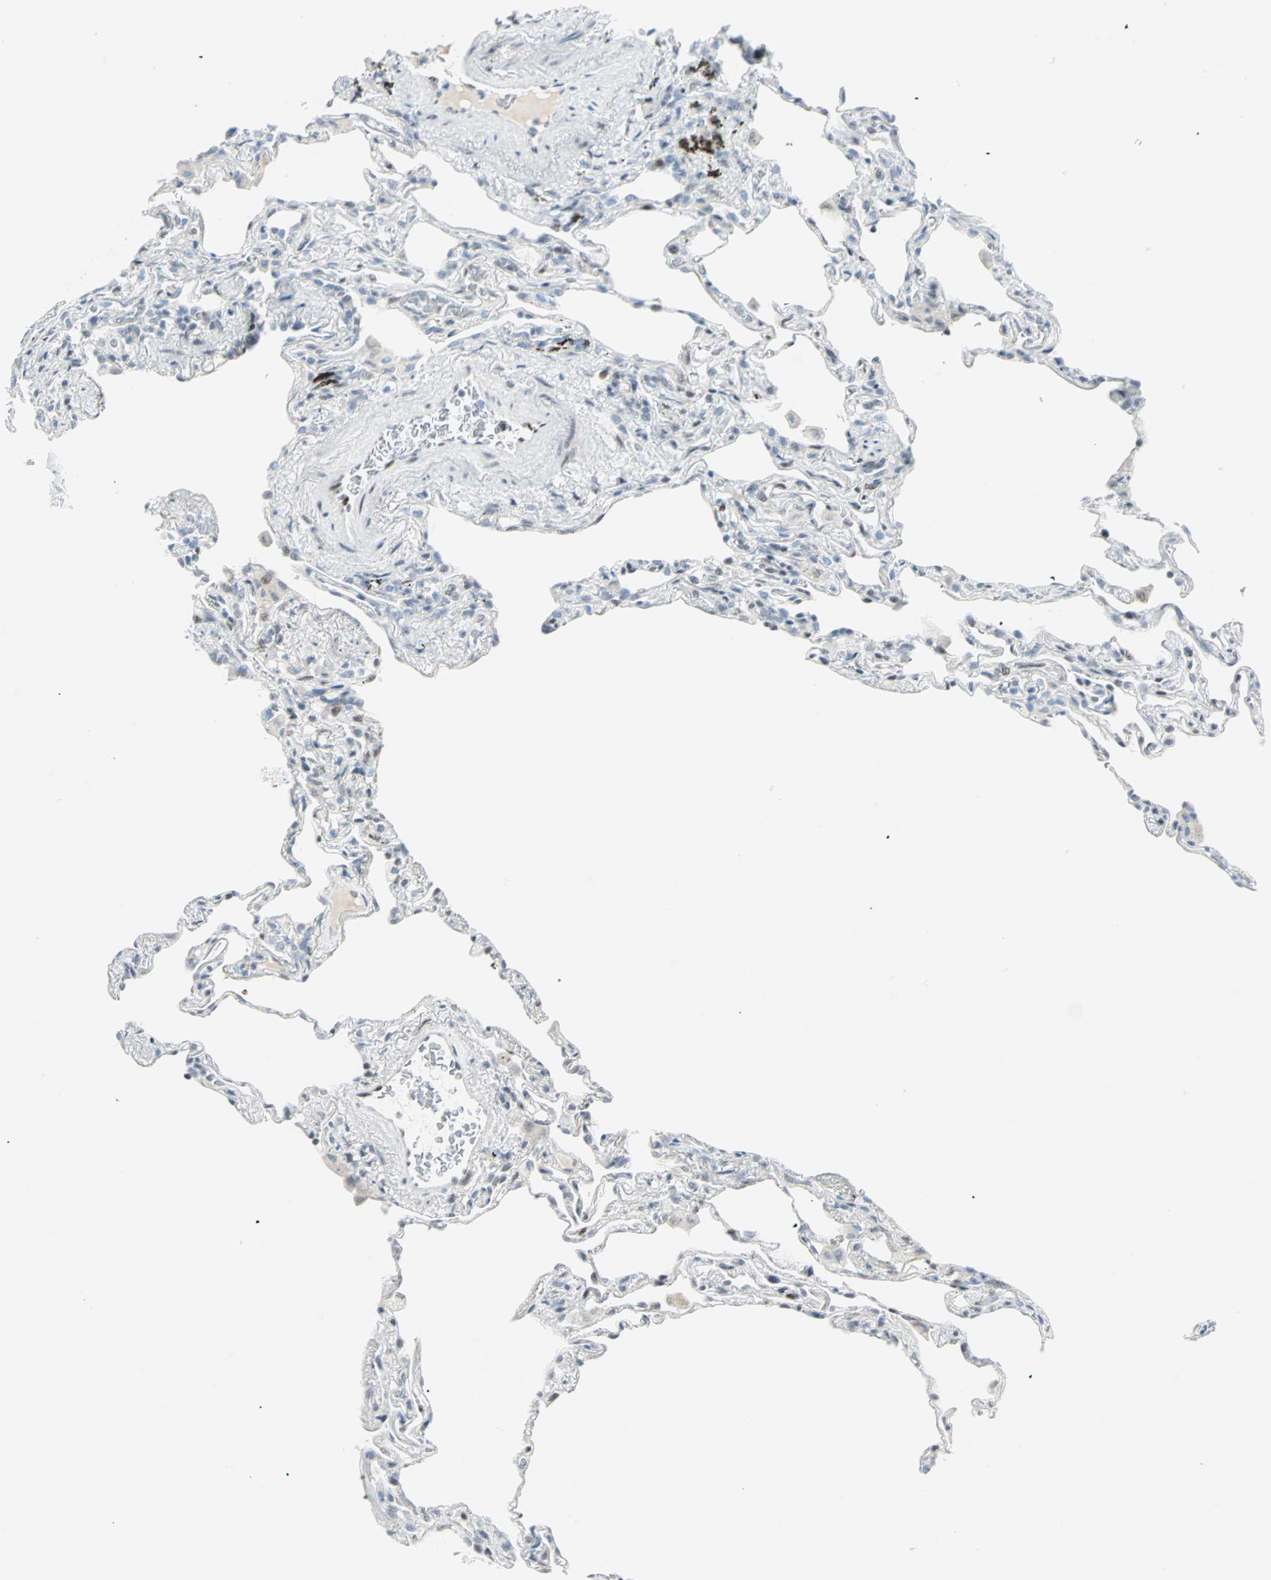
{"staining": {"intensity": "weak", "quantity": "<25%", "location": "nuclear"}, "tissue": "lung", "cell_type": "Alveolar cells", "image_type": "normal", "snomed": [{"axis": "morphology", "description": "Normal tissue, NOS"}, {"axis": "morphology", "description": "Inflammation, NOS"}, {"axis": "topography", "description": "Lung"}], "caption": "DAB immunohistochemical staining of normal human lung exhibits no significant positivity in alveolar cells. (Stains: DAB (3,3'-diaminobenzidine) immunohistochemistry with hematoxylin counter stain, Microscopy: brightfield microscopy at high magnification).", "gene": "PKNOX1", "patient": {"sex": "male", "age": 69}}